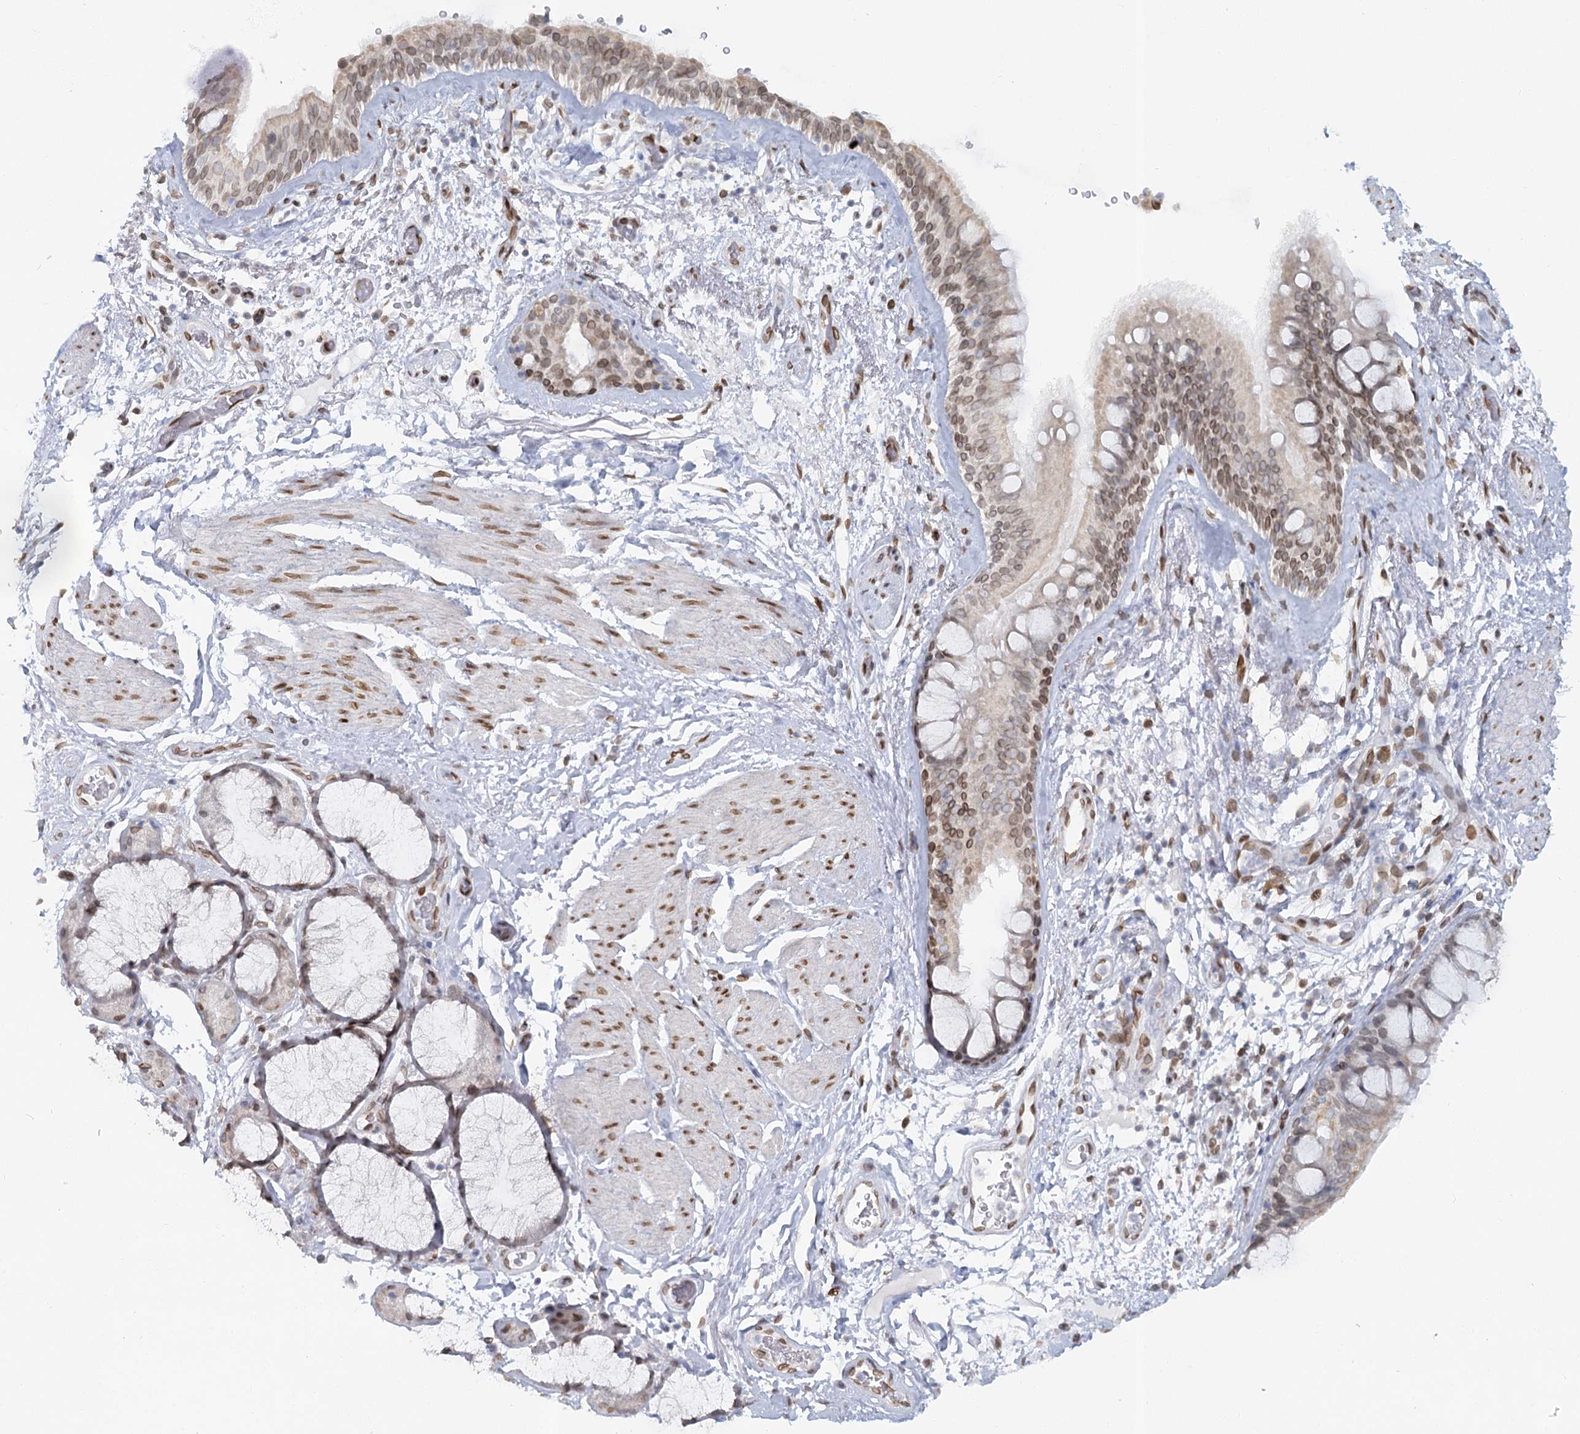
{"staining": {"intensity": "moderate", "quantity": ">75%", "location": "cytoplasmic/membranous,nuclear"}, "tissue": "bronchus", "cell_type": "Respiratory epithelial cells", "image_type": "normal", "snomed": [{"axis": "morphology", "description": "Normal tissue, NOS"}, {"axis": "topography", "description": "Cartilage tissue"}], "caption": "Normal bronchus exhibits moderate cytoplasmic/membranous,nuclear positivity in about >75% of respiratory epithelial cells.", "gene": "VWA5A", "patient": {"sex": "female", "age": 63}}